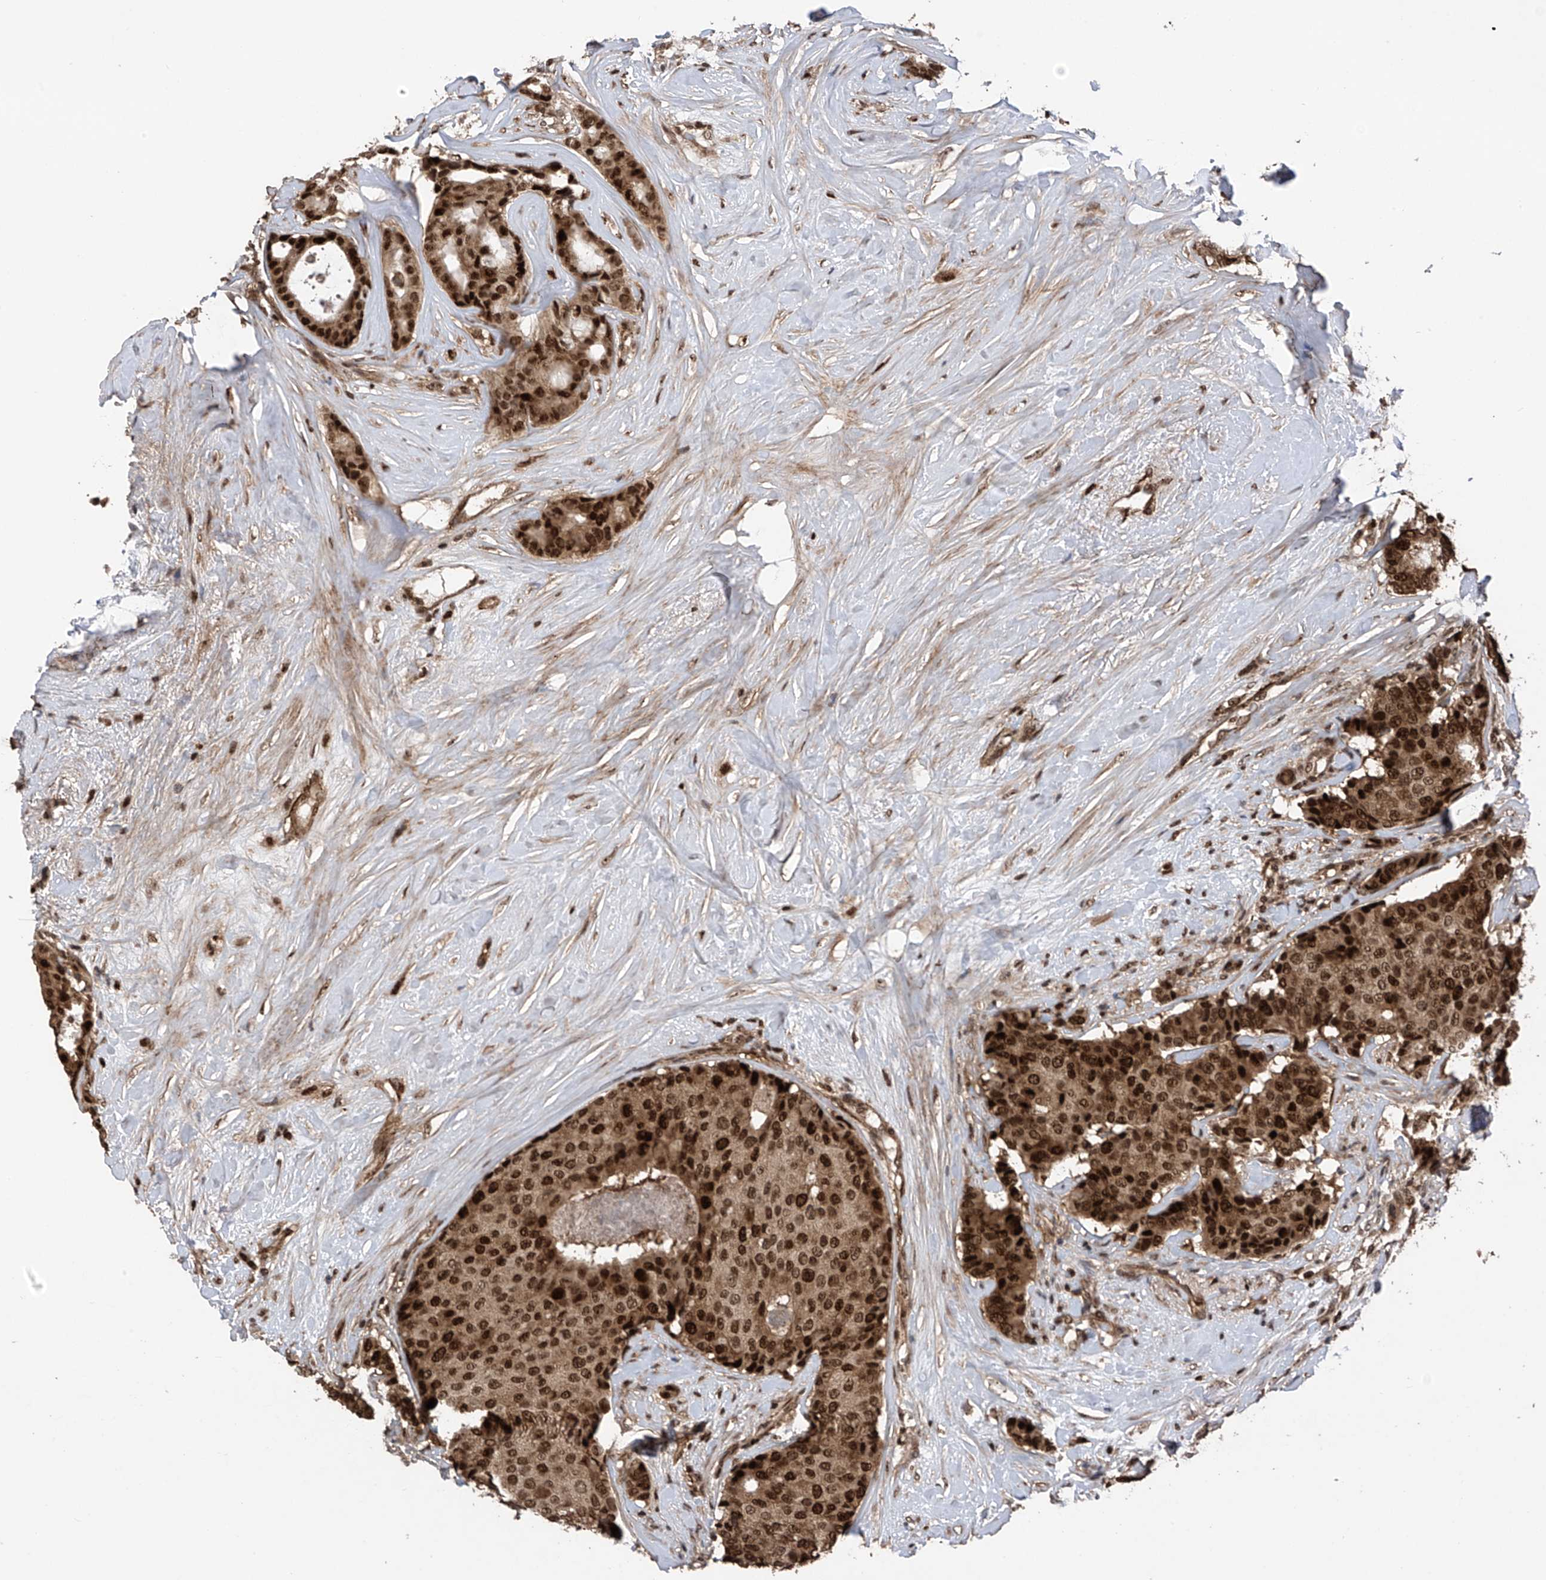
{"staining": {"intensity": "strong", "quantity": ">75%", "location": "nuclear"}, "tissue": "breast cancer", "cell_type": "Tumor cells", "image_type": "cancer", "snomed": [{"axis": "morphology", "description": "Duct carcinoma"}, {"axis": "topography", "description": "Breast"}], "caption": "Infiltrating ductal carcinoma (breast) stained with a brown dye shows strong nuclear positive expression in approximately >75% of tumor cells.", "gene": "DNAJC9", "patient": {"sex": "female", "age": 75}}